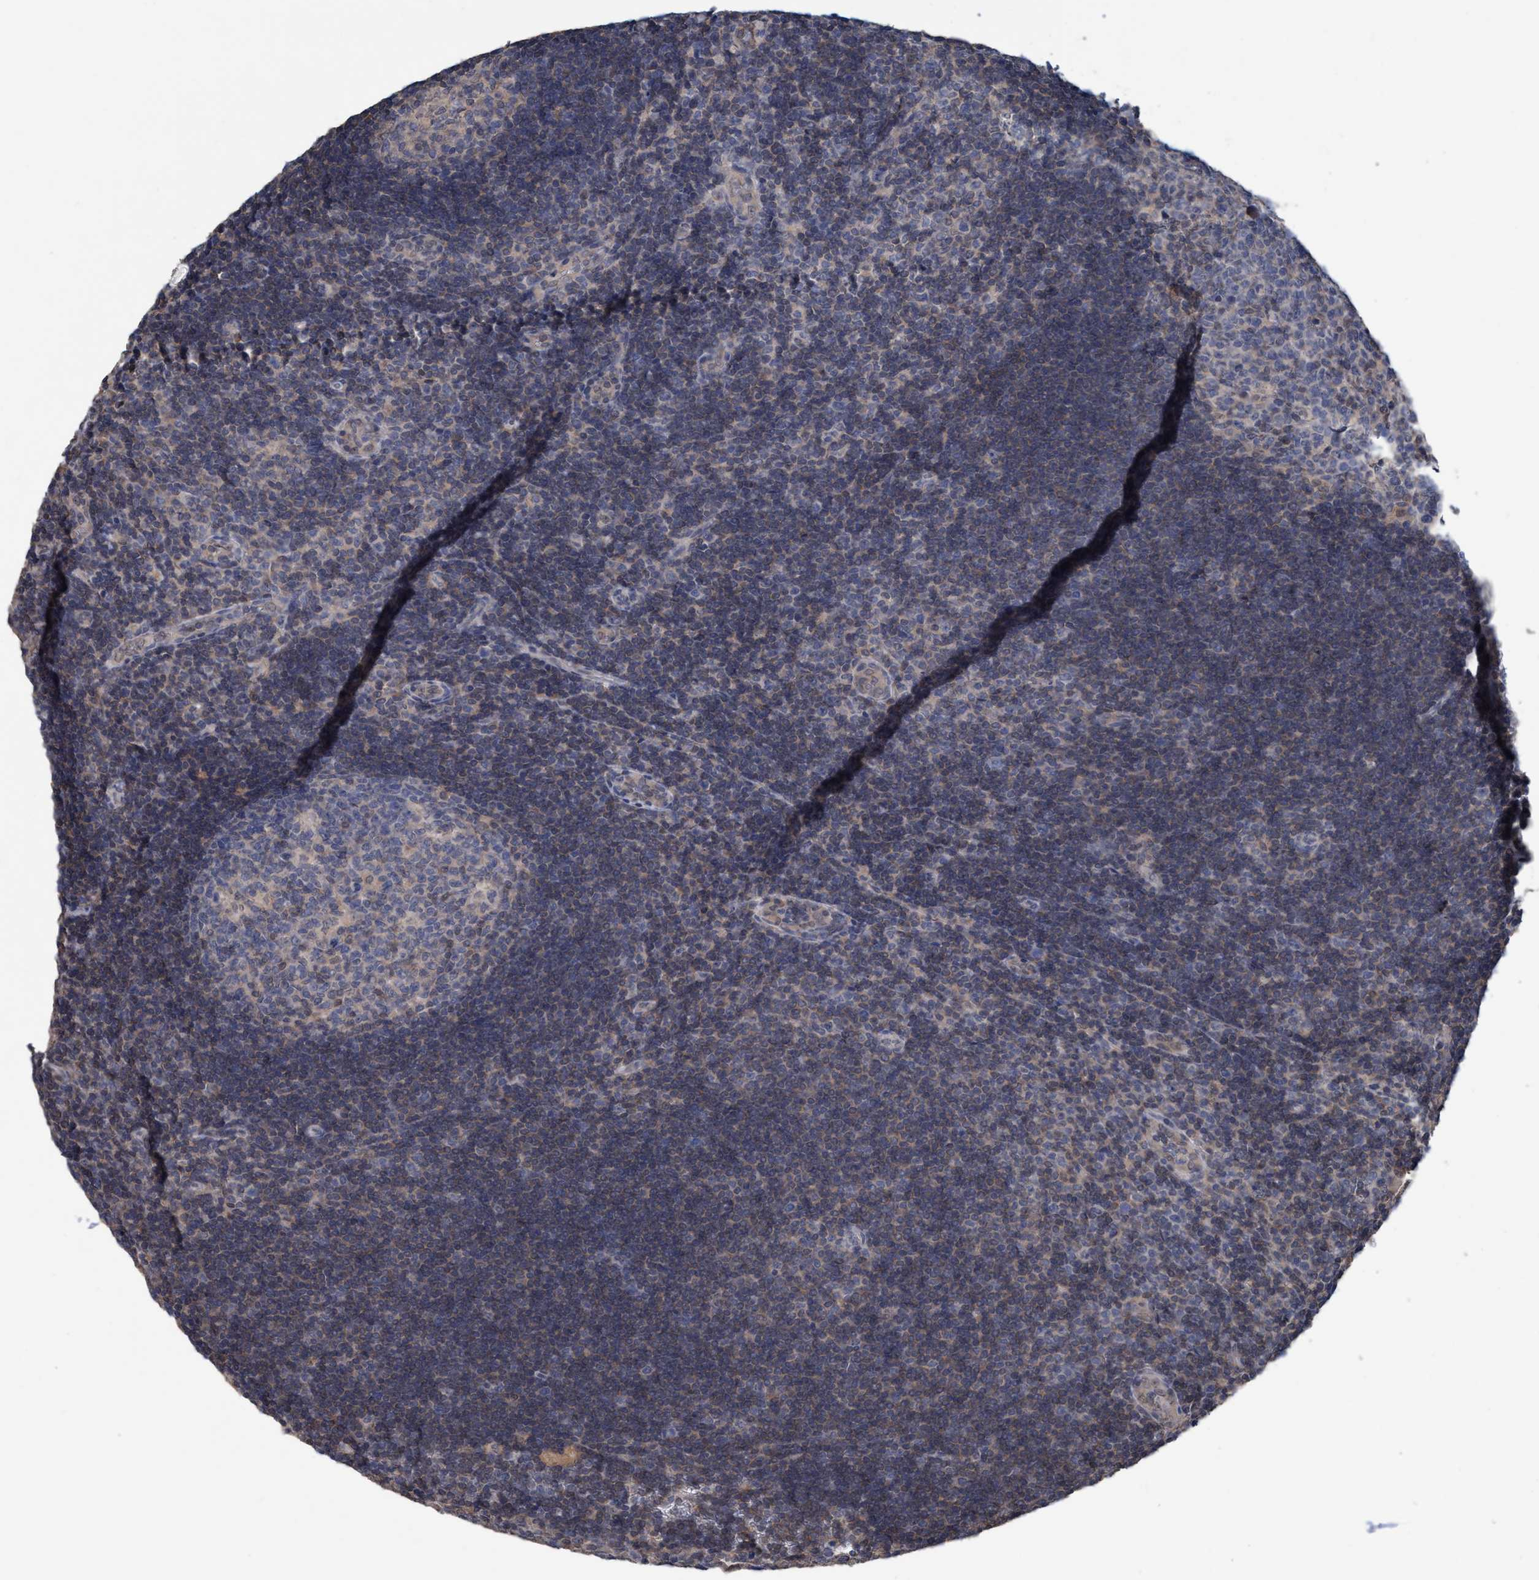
{"staining": {"intensity": "weak", "quantity": "<25%", "location": "cytoplasmic/membranous"}, "tissue": "lymph node", "cell_type": "Germinal center cells", "image_type": "normal", "snomed": [{"axis": "morphology", "description": "Normal tissue, NOS"}, {"axis": "topography", "description": "Lymph node"}, {"axis": "topography", "description": "Salivary gland"}], "caption": "This is a photomicrograph of immunohistochemistry (IHC) staining of normal lymph node, which shows no expression in germinal center cells.", "gene": "GLOD4", "patient": {"sex": "male", "age": 8}}